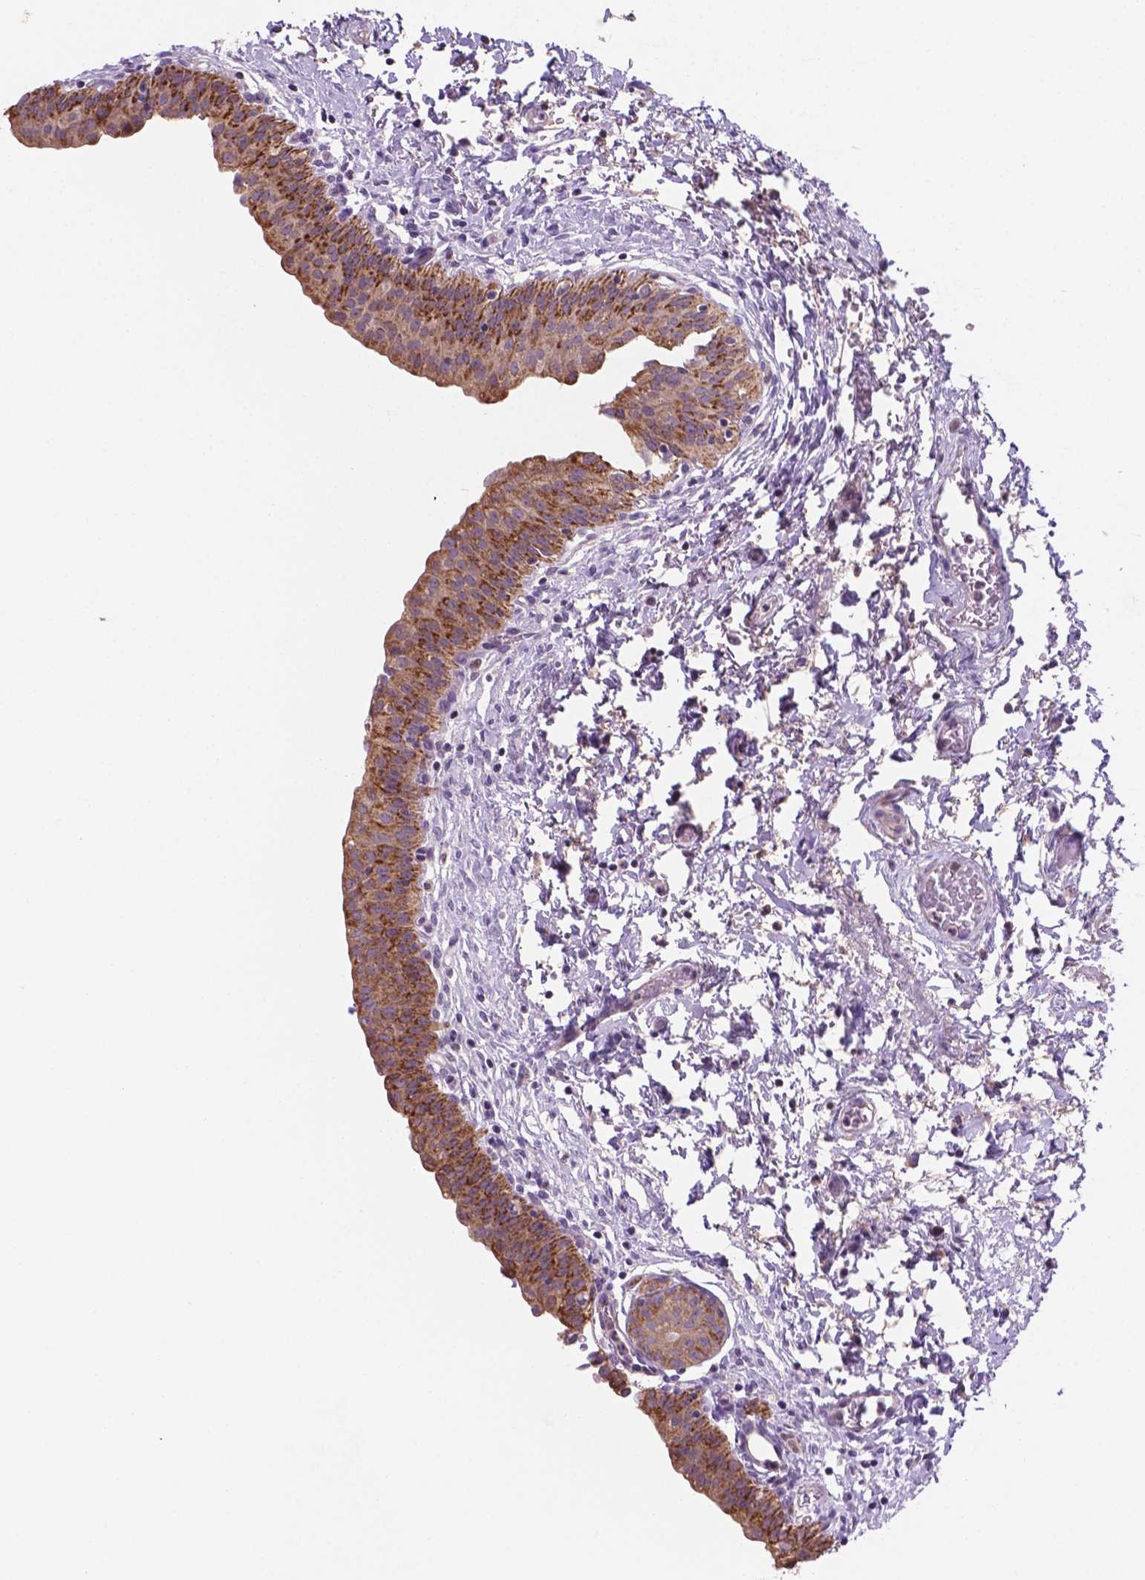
{"staining": {"intensity": "moderate", "quantity": ">75%", "location": "cytoplasmic/membranous"}, "tissue": "urinary bladder", "cell_type": "Urothelial cells", "image_type": "normal", "snomed": [{"axis": "morphology", "description": "Normal tissue, NOS"}, {"axis": "topography", "description": "Urinary bladder"}], "caption": "Protein positivity by IHC displays moderate cytoplasmic/membranous staining in about >75% of urothelial cells in benign urinary bladder.", "gene": "MKRN2OS", "patient": {"sex": "male", "age": 56}}